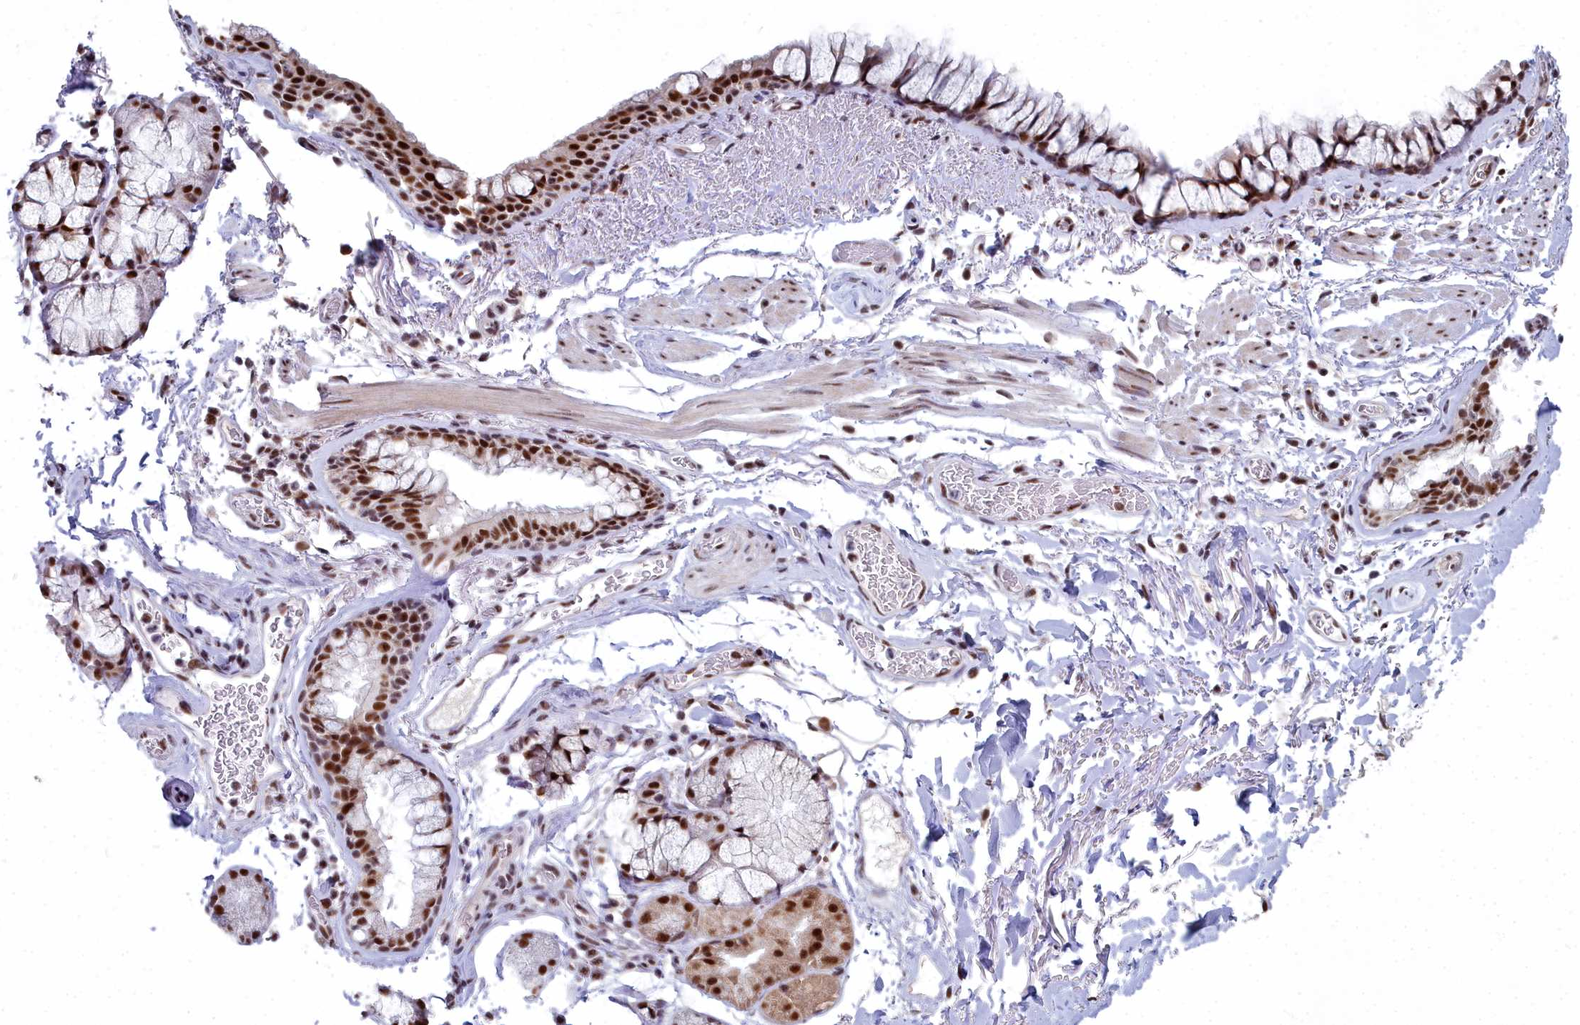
{"staining": {"intensity": "strong", "quantity": ">75%", "location": "nuclear"}, "tissue": "bronchus", "cell_type": "Respiratory epithelial cells", "image_type": "normal", "snomed": [{"axis": "morphology", "description": "Normal tissue, NOS"}, {"axis": "topography", "description": "Bronchus"}], "caption": "Protein staining displays strong nuclear positivity in about >75% of respiratory epithelial cells in normal bronchus. The staining was performed using DAB (3,3'-diaminobenzidine), with brown indicating positive protein expression. Nuclei are stained blue with hematoxylin.", "gene": "SF3B3", "patient": {"sex": "male", "age": 65}}